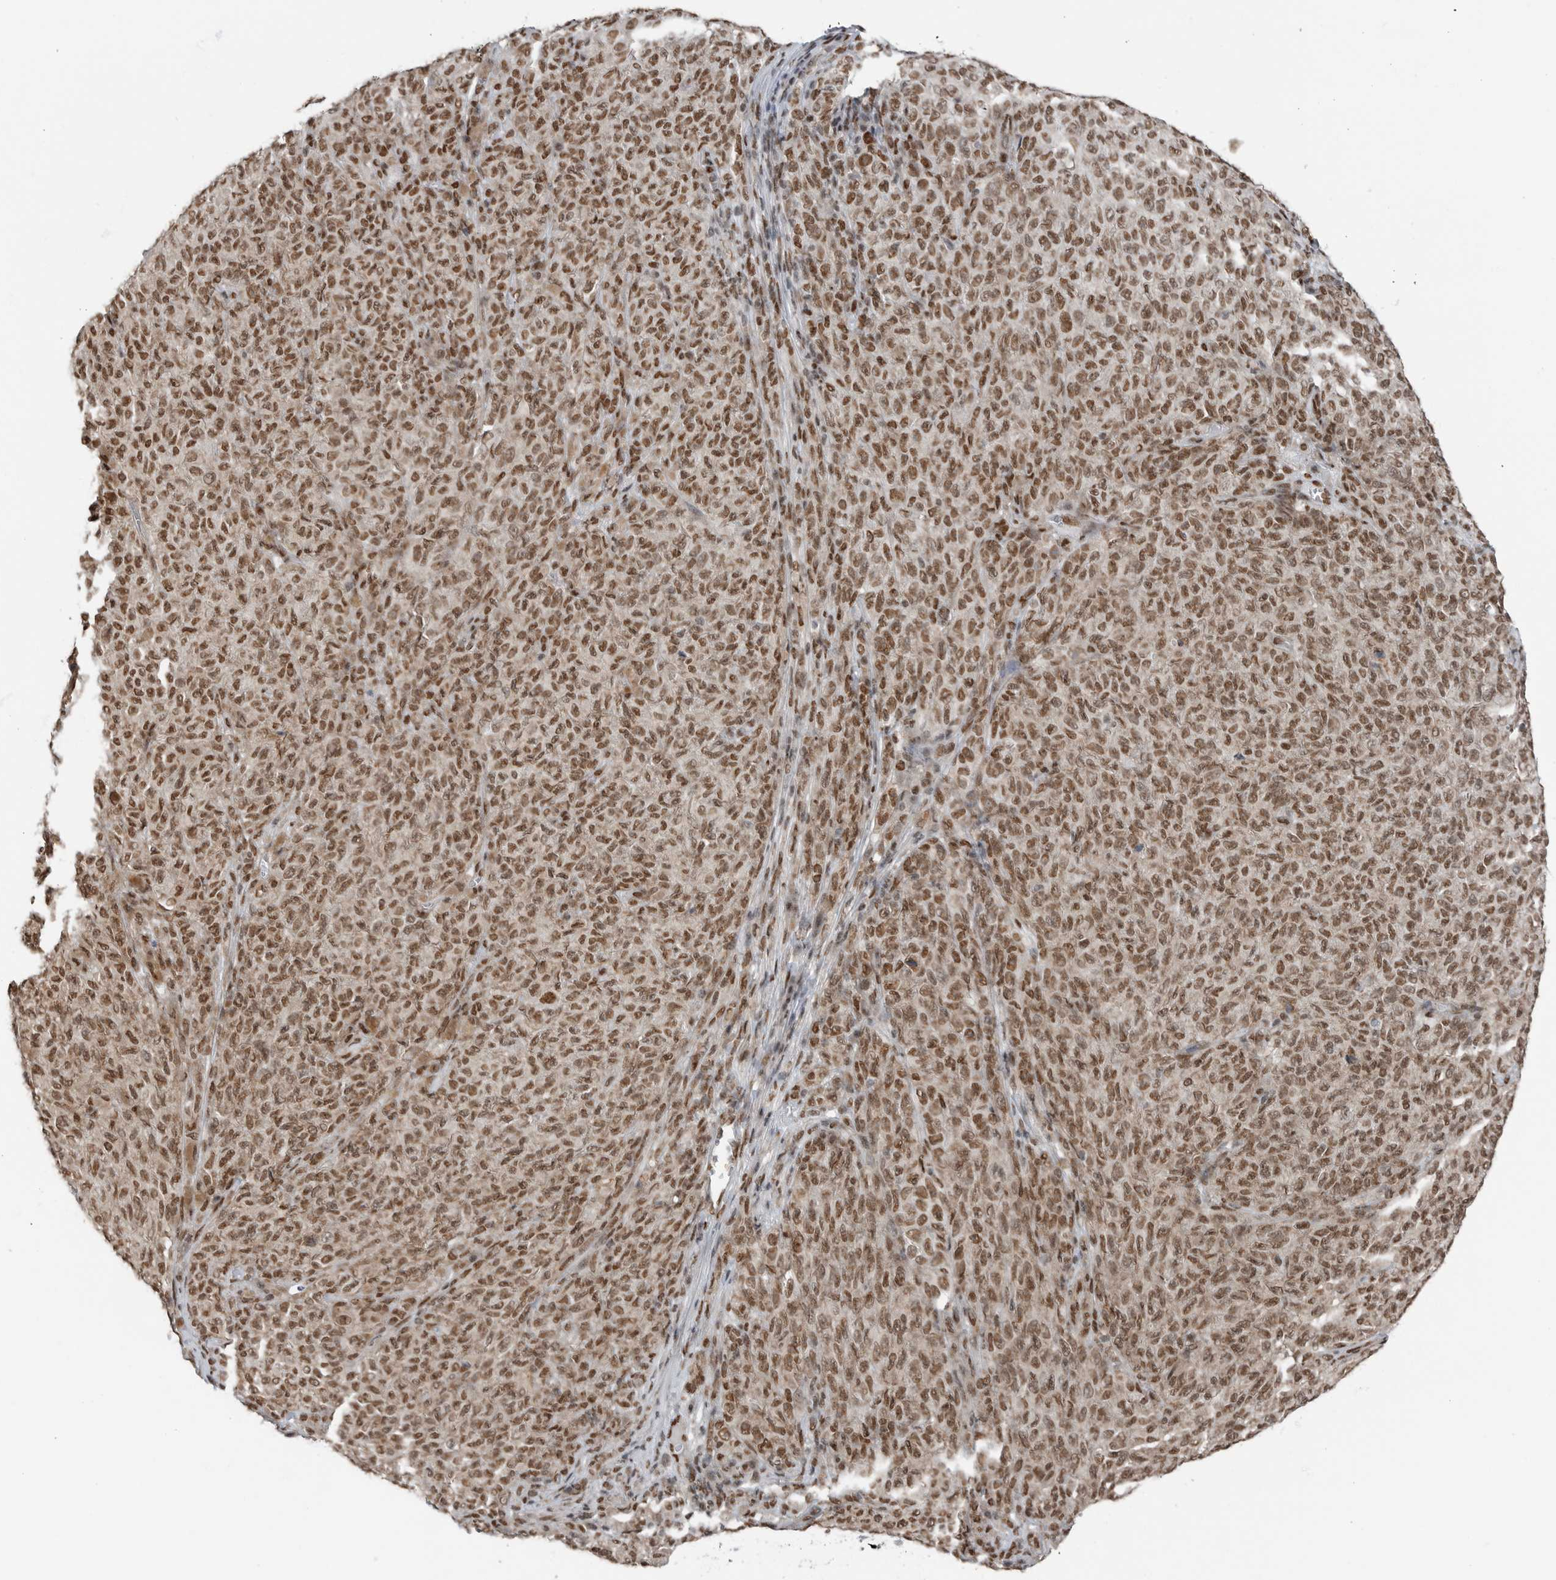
{"staining": {"intensity": "moderate", "quantity": ">75%", "location": "nuclear"}, "tissue": "melanoma", "cell_type": "Tumor cells", "image_type": "cancer", "snomed": [{"axis": "morphology", "description": "Malignant melanoma, NOS"}, {"axis": "topography", "description": "Skin"}], "caption": "Malignant melanoma tissue reveals moderate nuclear positivity in about >75% of tumor cells, visualized by immunohistochemistry.", "gene": "BLZF1", "patient": {"sex": "female", "age": 82}}